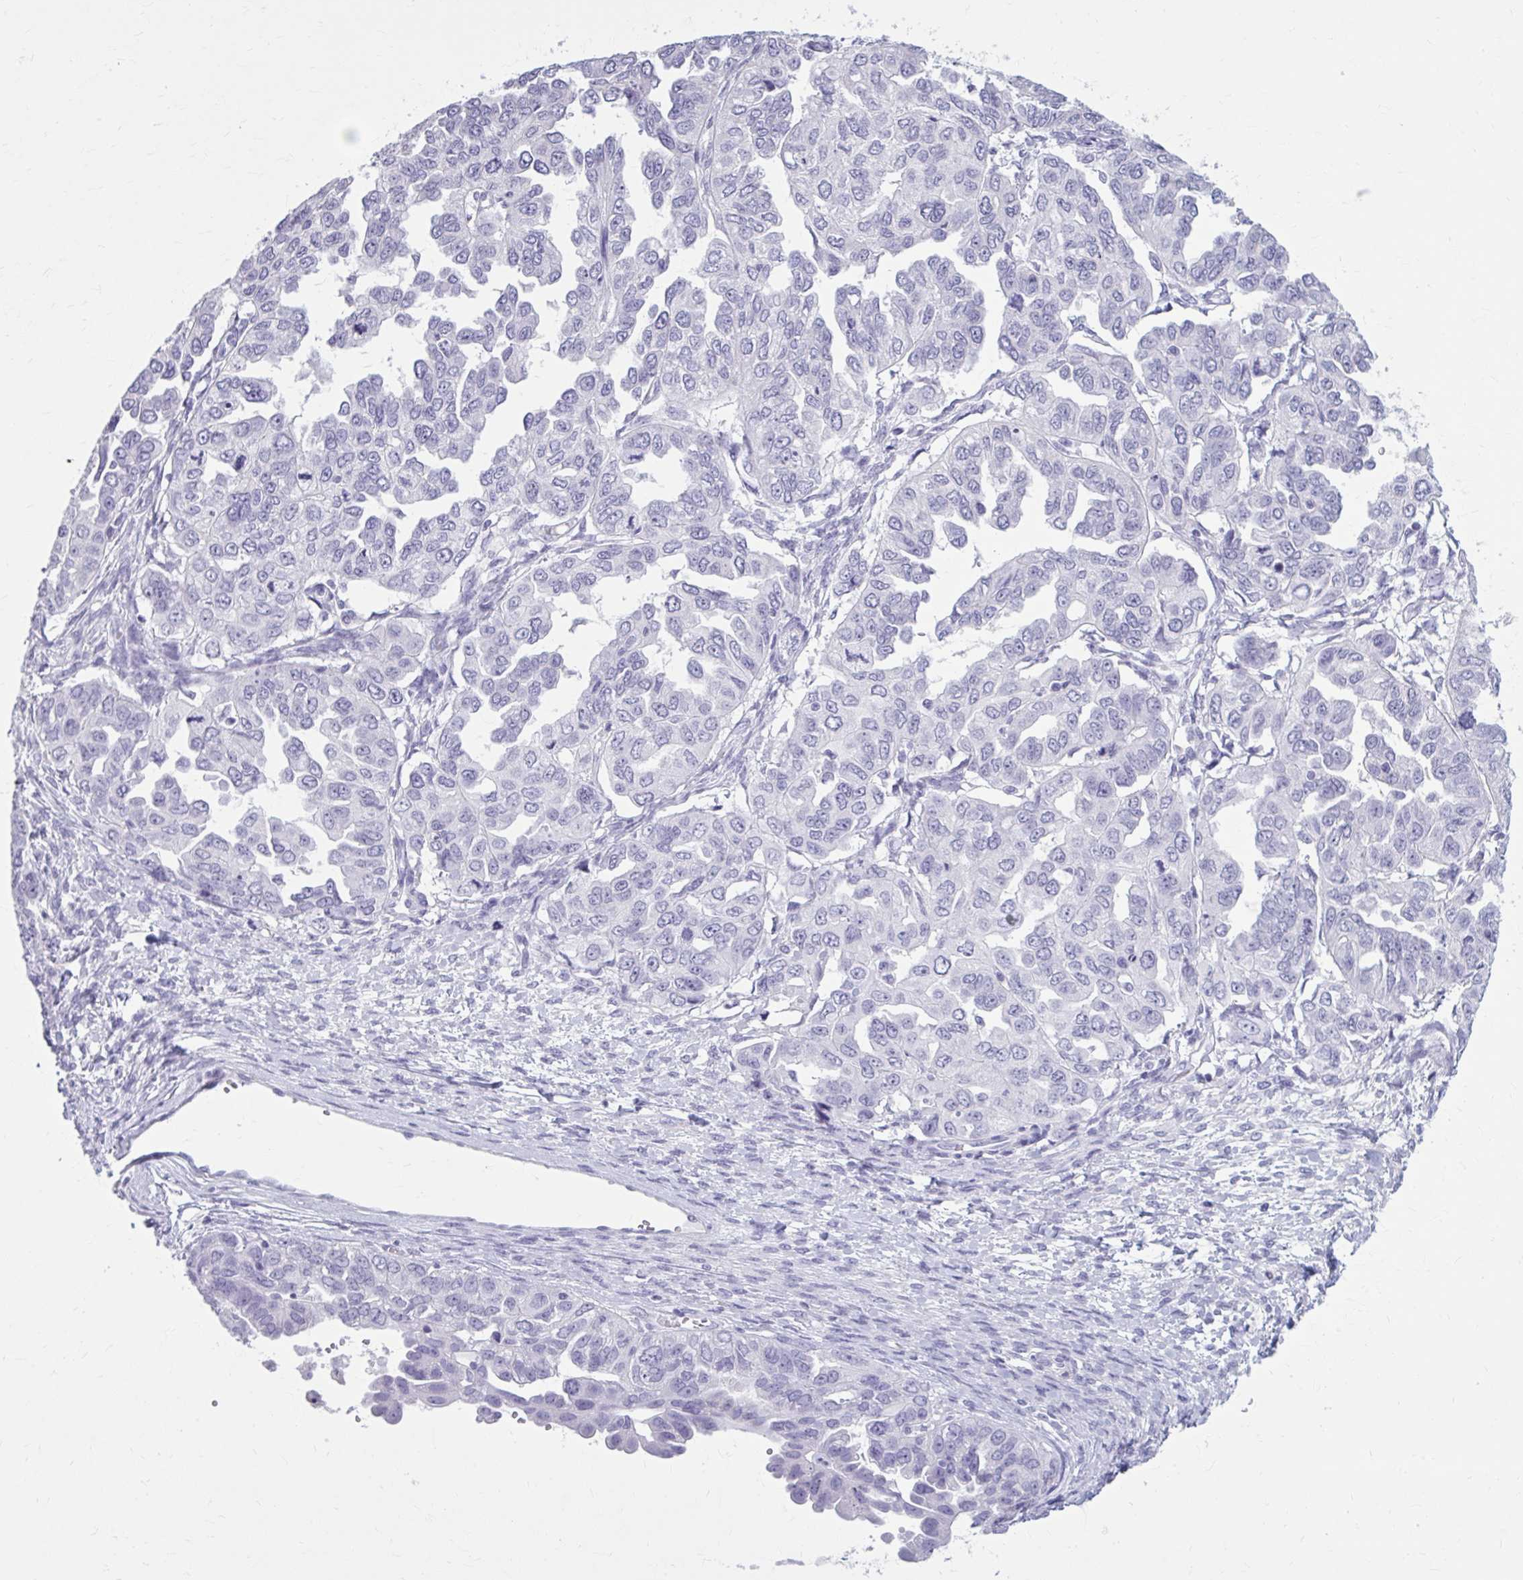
{"staining": {"intensity": "negative", "quantity": "none", "location": "none"}, "tissue": "ovarian cancer", "cell_type": "Tumor cells", "image_type": "cancer", "snomed": [{"axis": "morphology", "description": "Cystadenocarcinoma, serous, NOS"}, {"axis": "topography", "description": "Ovary"}], "caption": "Immunohistochemistry photomicrograph of human ovarian cancer (serous cystadenocarcinoma) stained for a protein (brown), which displays no expression in tumor cells.", "gene": "OR4B1", "patient": {"sex": "female", "age": 53}}